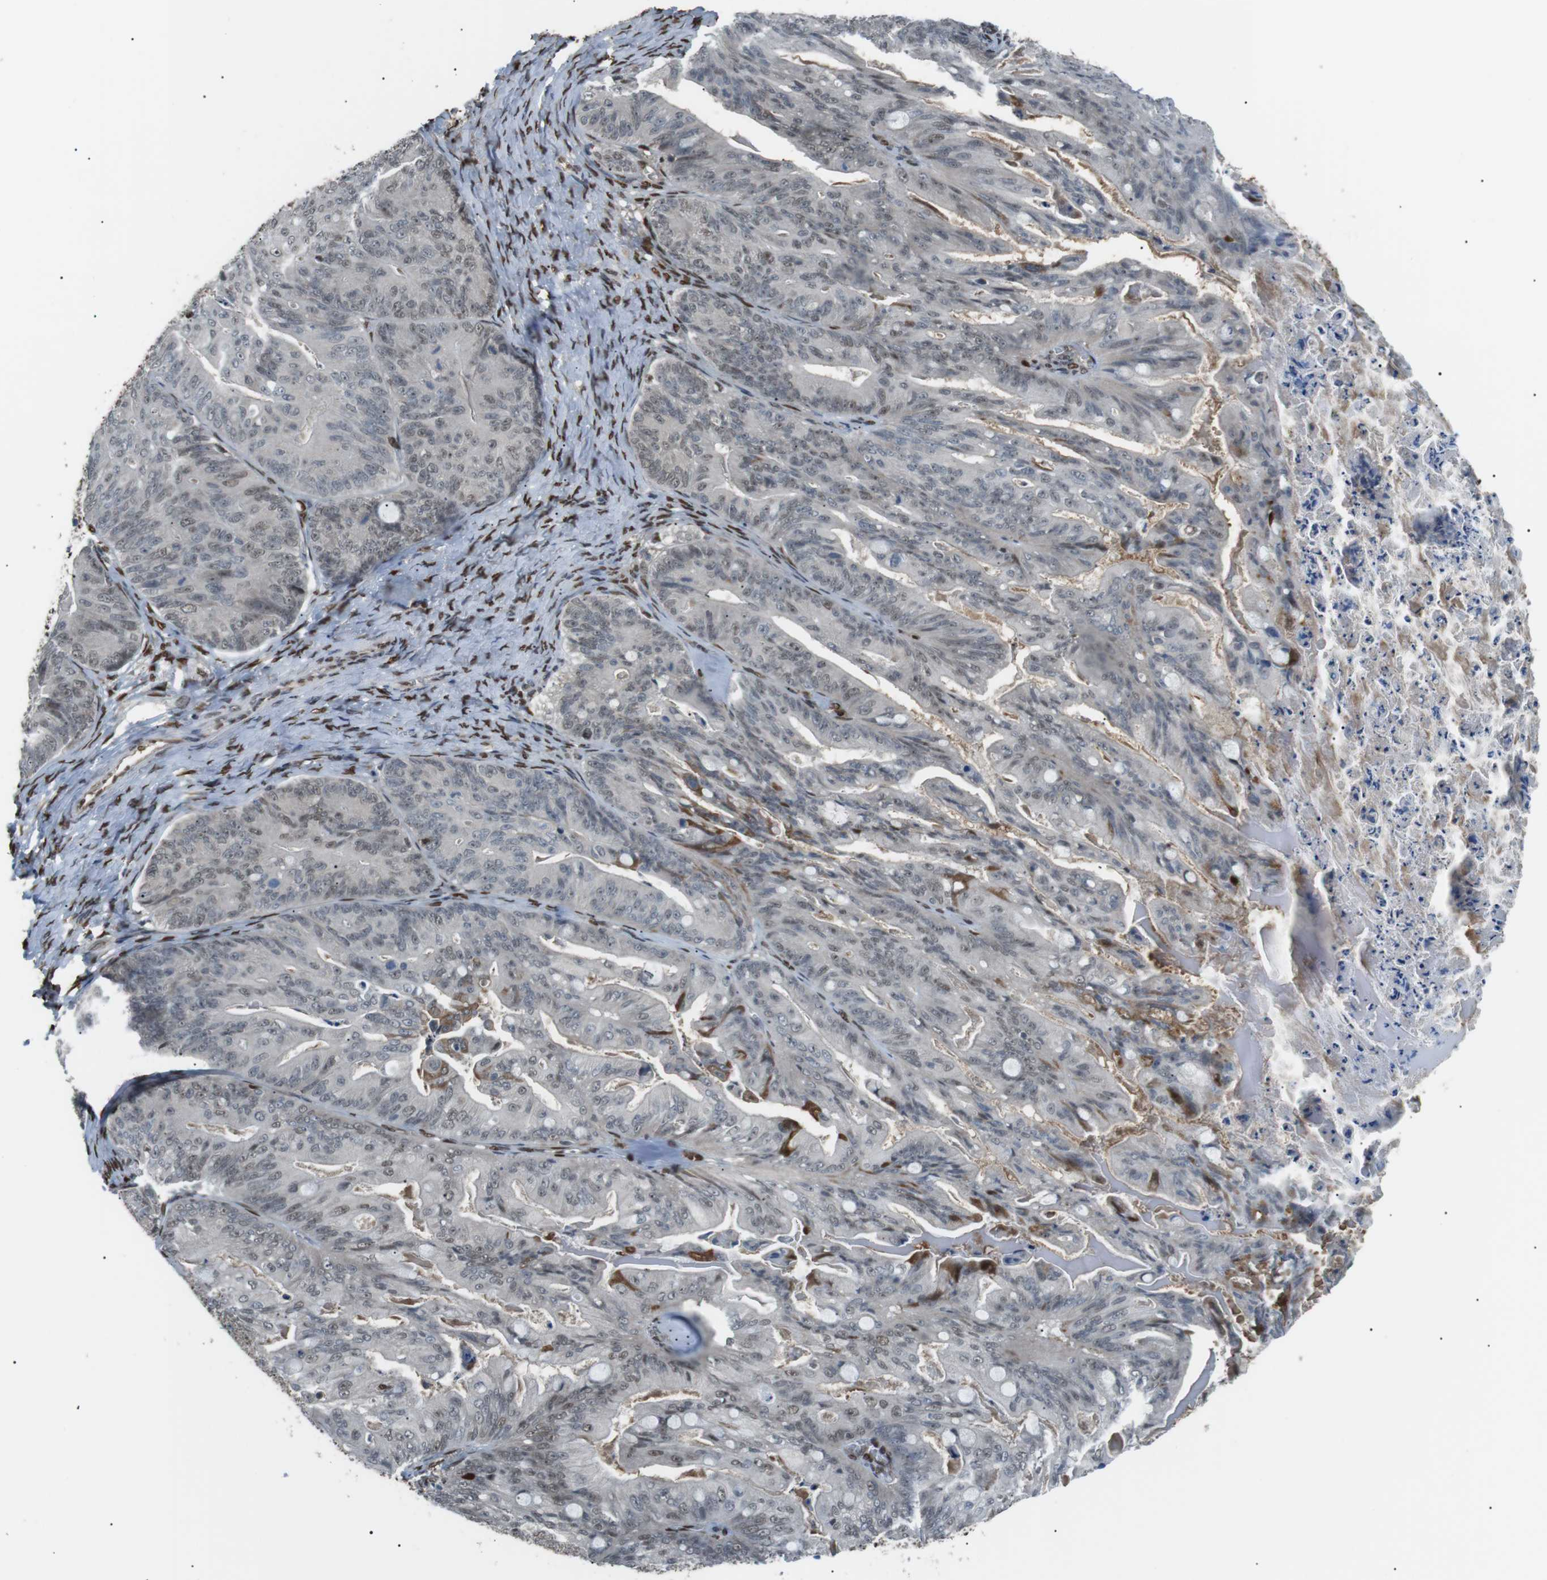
{"staining": {"intensity": "weak", "quantity": "<25%", "location": "nuclear"}, "tissue": "ovarian cancer", "cell_type": "Tumor cells", "image_type": "cancer", "snomed": [{"axis": "morphology", "description": "Cystadenocarcinoma, mucinous, NOS"}, {"axis": "topography", "description": "Ovary"}], "caption": "The IHC micrograph has no significant expression in tumor cells of mucinous cystadenocarcinoma (ovarian) tissue.", "gene": "SRPK2", "patient": {"sex": "female", "age": 37}}